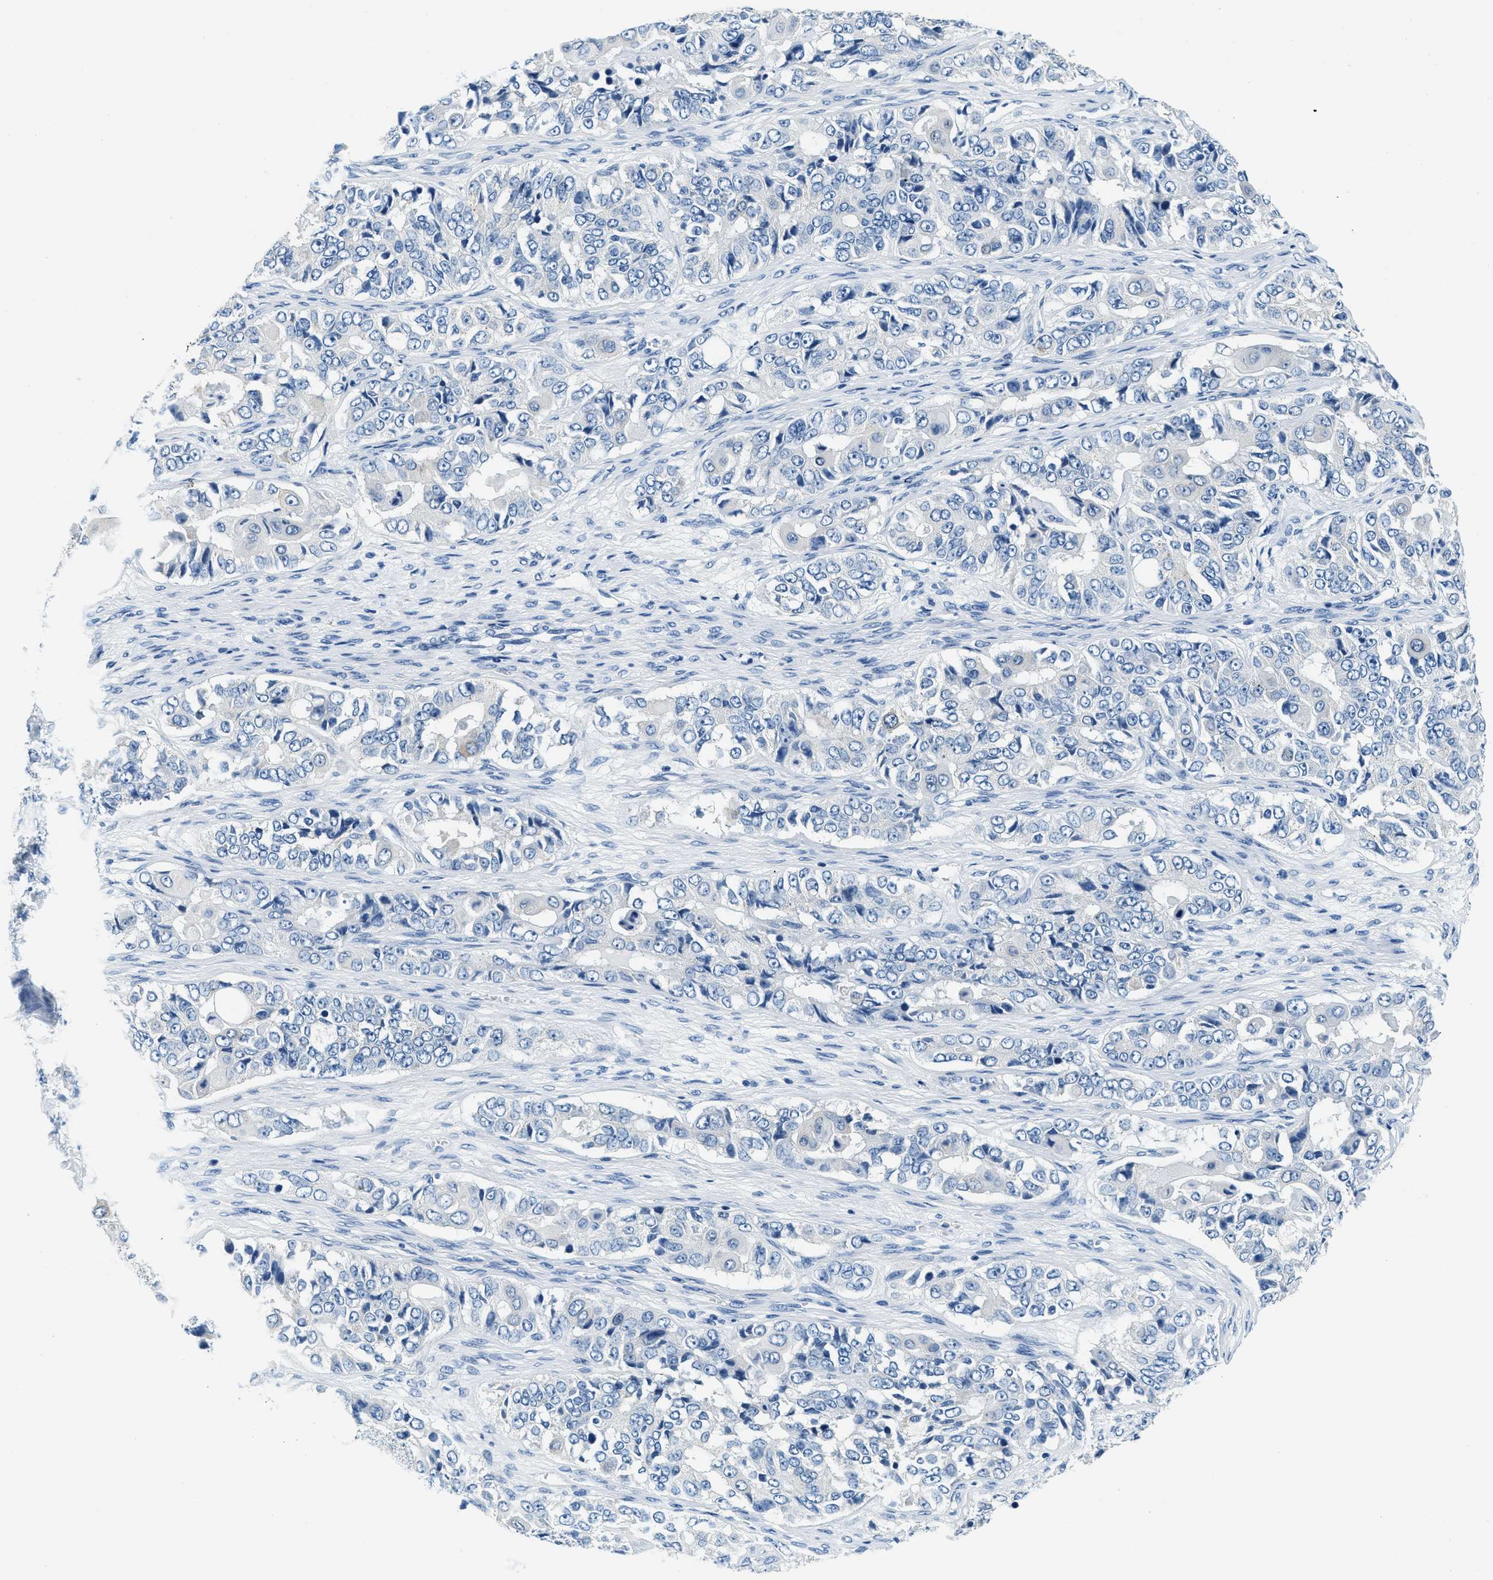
{"staining": {"intensity": "negative", "quantity": "none", "location": "none"}, "tissue": "ovarian cancer", "cell_type": "Tumor cells", "image_type": "cancer", "snomed": [{"axis": "morphology", "description": "Carcinoma, endometroid"}, {"axis": "topography", "description": "Ovary"}], "caption": "Immunohistochemical staining of ovarian endometroid carcinoma reveals no significant positivity in tumor cells.", "gene": "UBAC2", "patient": {"sex": "female", "age": 51}}